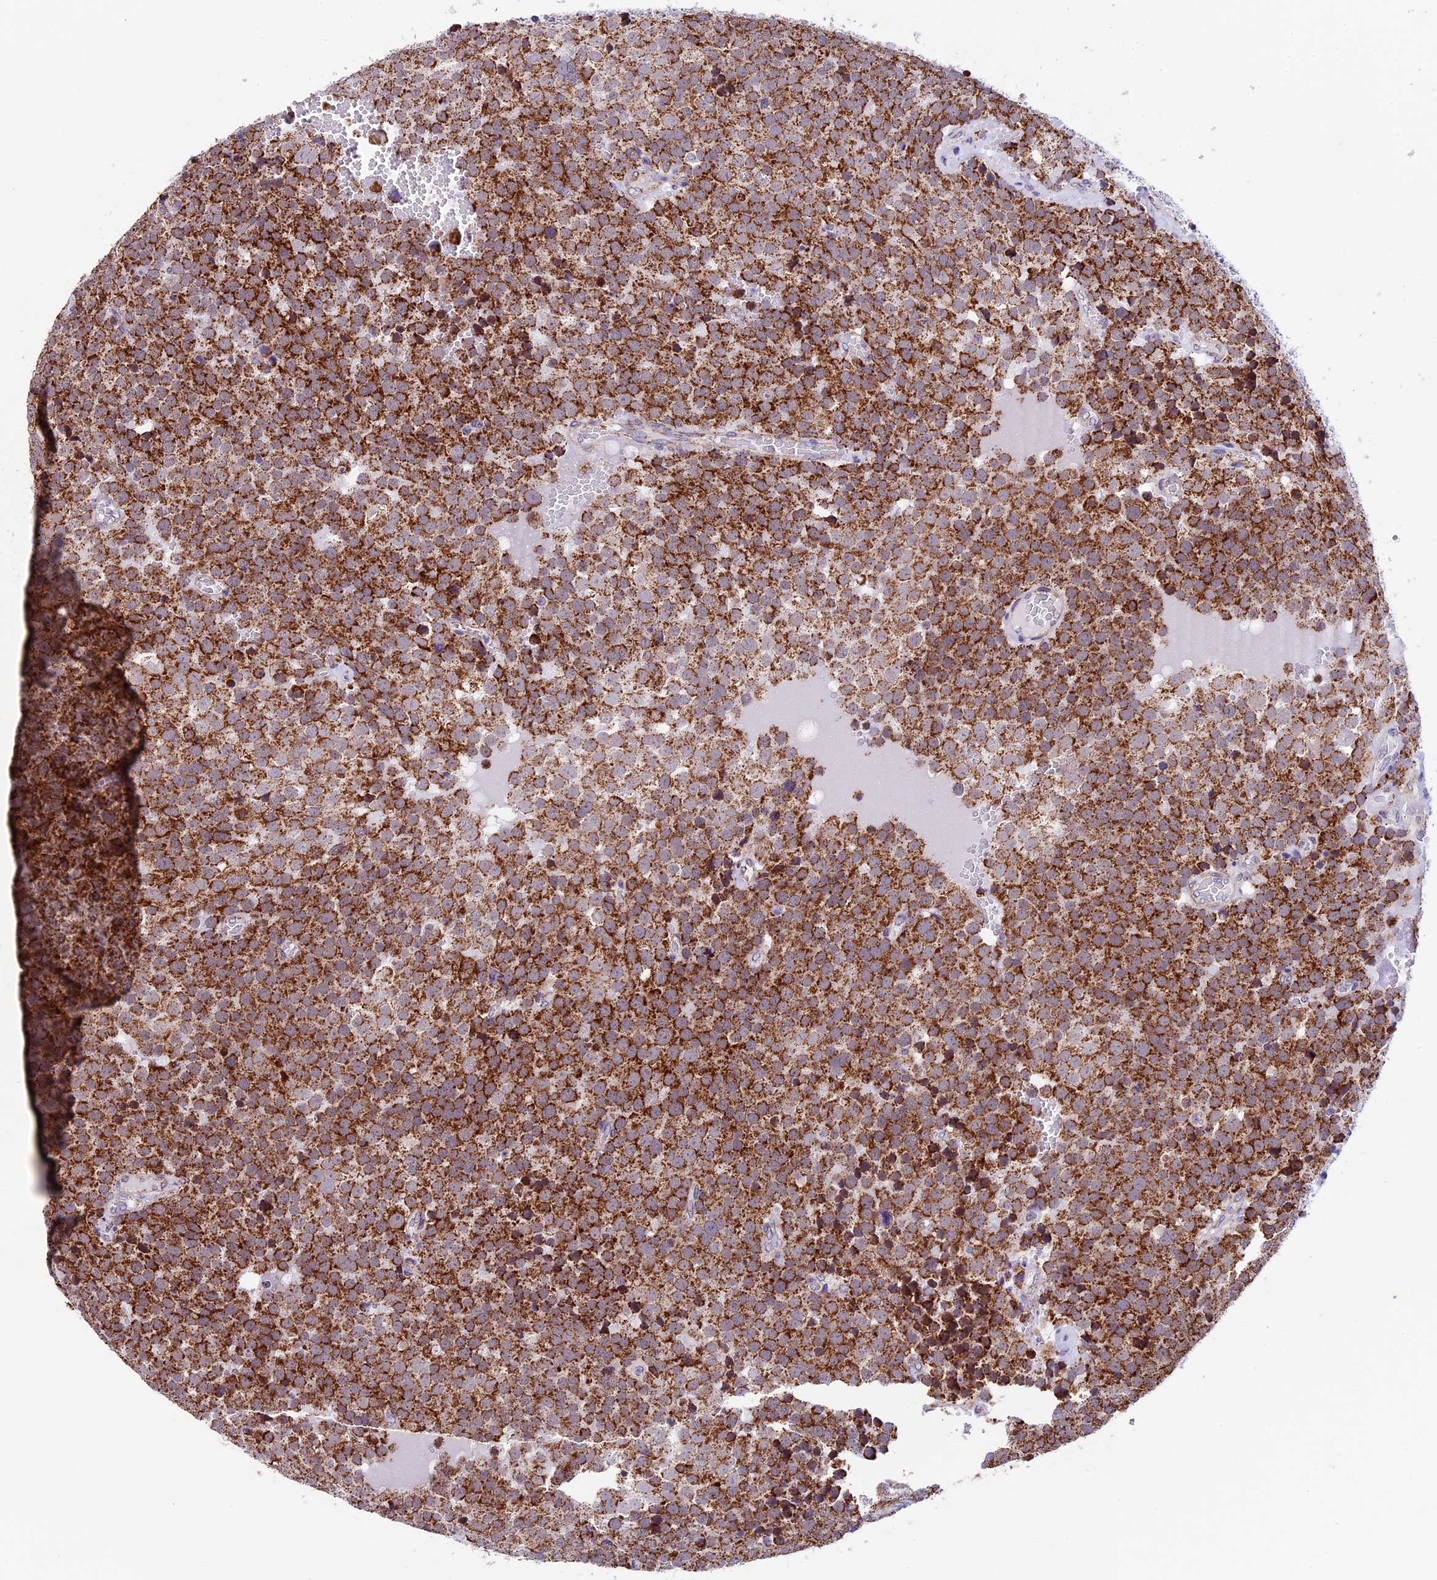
{"staining": {"intensity": "strong", "quantity": ">75%", "location": "cytoplasmic/membranous"}, "tissue": "testis cancer", "cell_type": "Tumor cells", "image_type": "cancer", "snomed": [{"axis": "morphology", "description": "Seminoma, NOS"}, {"axis": "topography", "description": "Testis"}], "caption": "Protein staining of seminoma (testis) tissue demonstrates strong cytoplasmic/membranous expression in approximately >75% of tumor cells. (IHC, brightfield microscopy, high magnification).", "gene": "TFAM", "patient": {"sex": "male", "age": 71}}